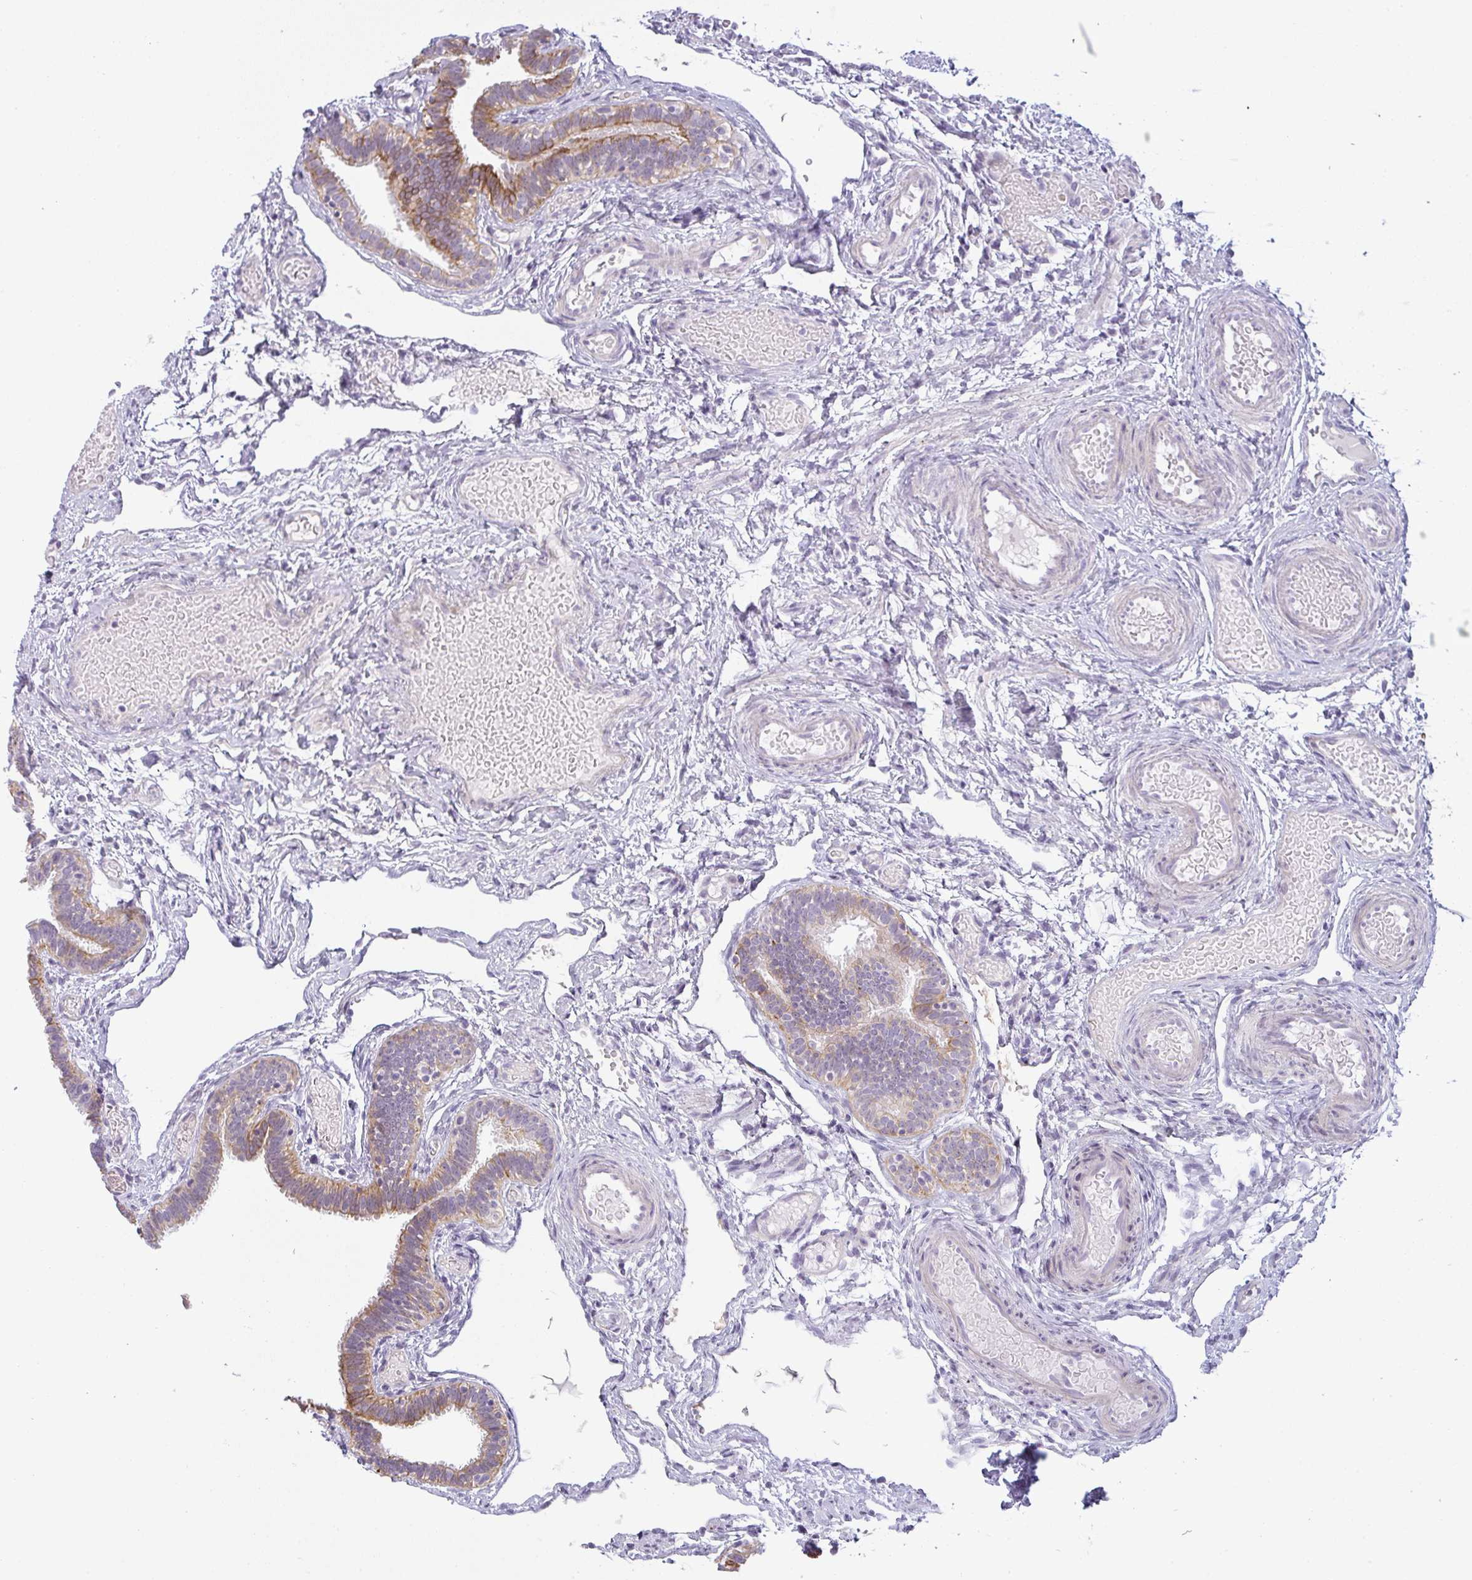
{"staining": {"intensity": "moderate", "quantity": "25%-75%", "location": "cytoplasmic/membranous"}, "tissue": "fallopian tube", "cell_type": "Glandular cells", "image_type": "normal", "snomed": [{"axis": "morphology", "description": "Normal tissue, NOS"}, {"axis": "topography", "description": "Fallopian tube"}], "caption": "Approximately 25%-75% of glandular cells in unremarkable human fallopian tube exhibit moderate cytoplasmic/membranous protein staining as visualized by brown immunohistochemical staining.", "gene": "SIRPB2", "patient": {"sex": "female", "age": 37}}